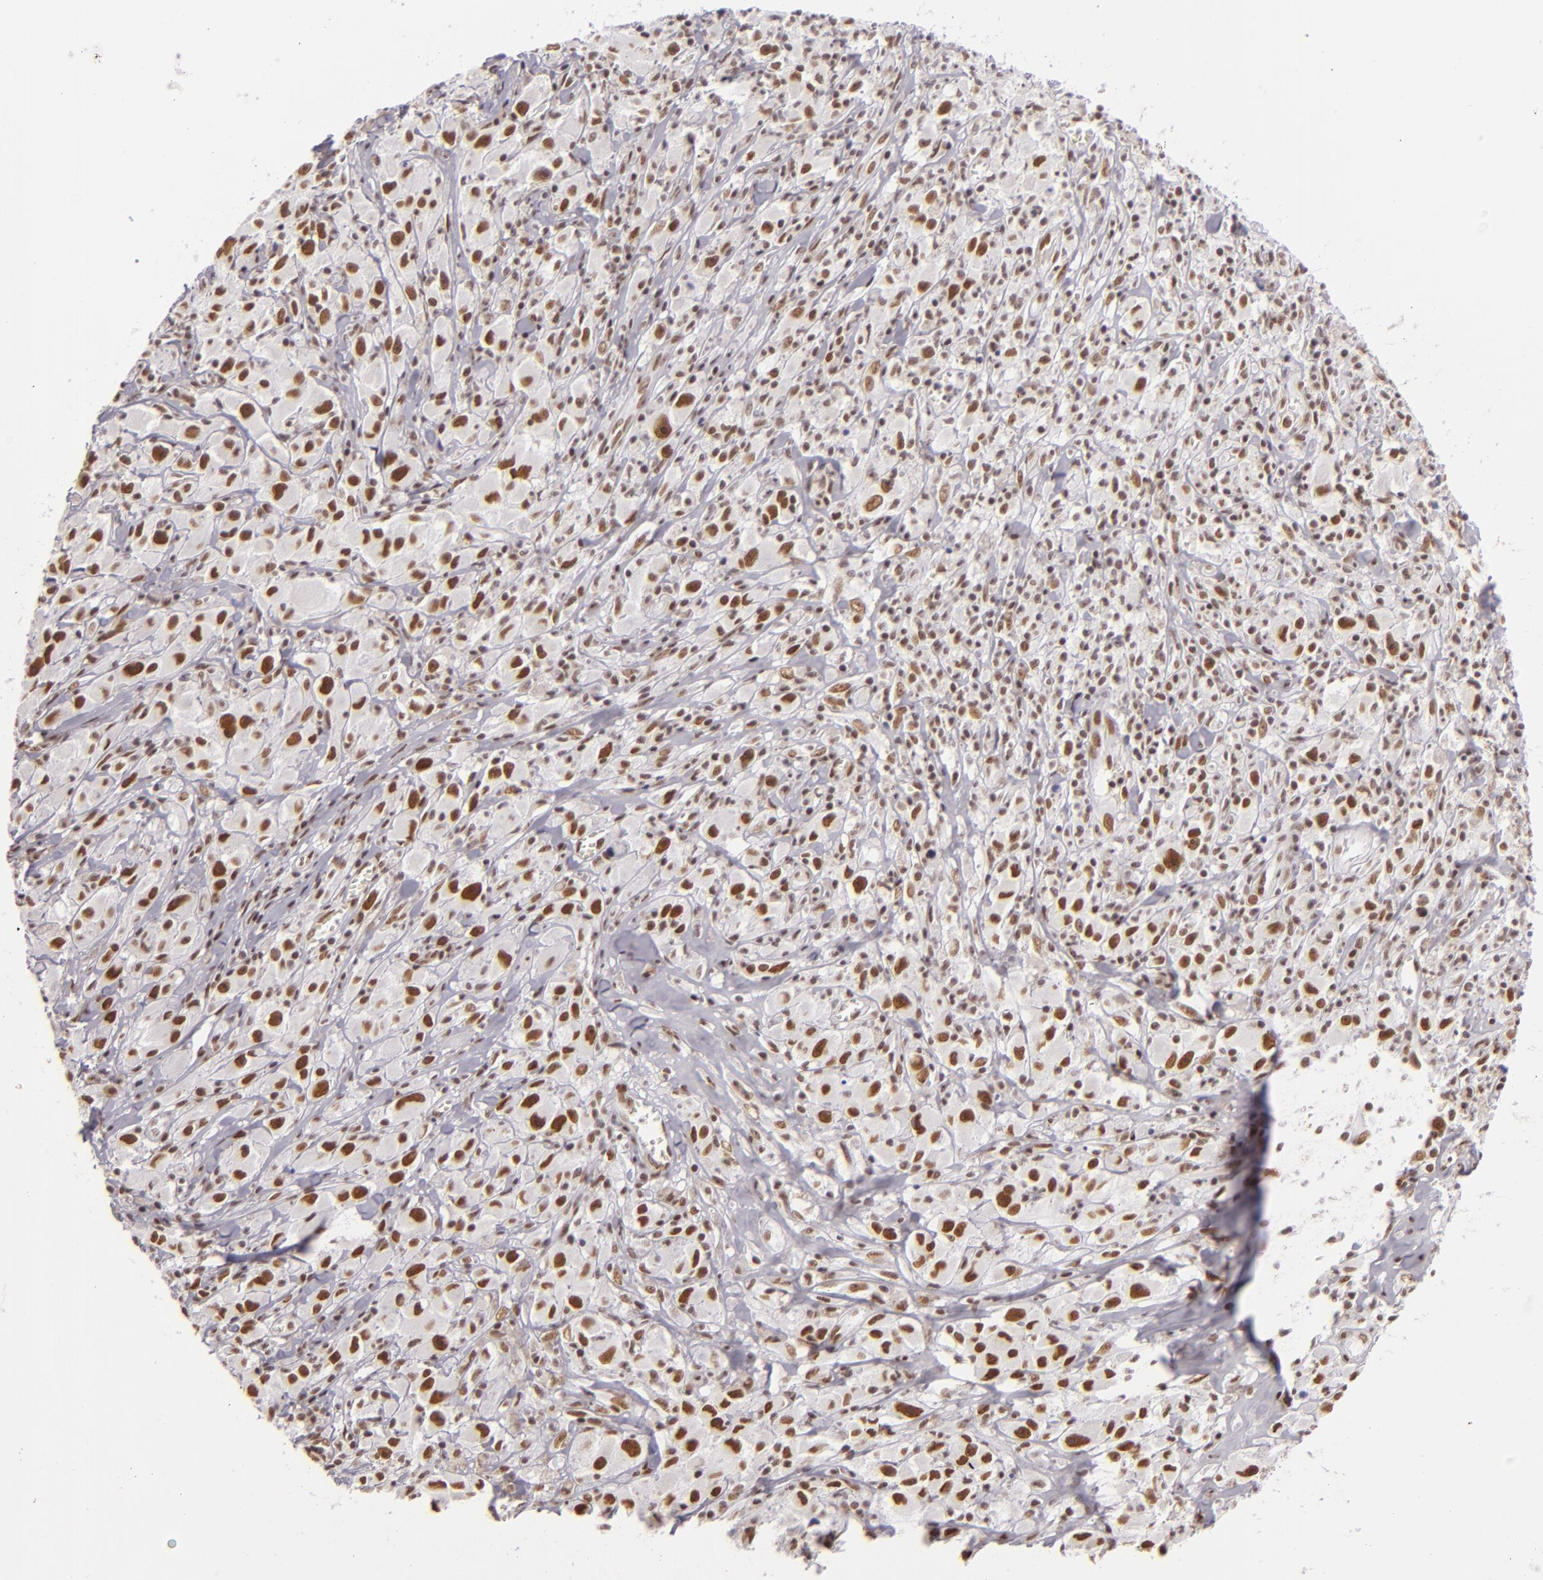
{"staining": {"intensity": "moderate", "quantity": ">75%", "location": "nuclear"}, "tissue": "melanoma", "cell_type": "Tumor cells", "image_type": "cancer", "snomed": [{"axis": "morphology", "description": "Malignant melanoma, NOS"}, {"axis": "topography", "description": "Skin"}], "caption": "There is medium levels of moderate nuclear staining in tumor cells of malignant melanoma, as demonstrated by immunohistochemical staining (brown color).", "gene": "BRD8", "patient": {"sex": "male", "age": 56}}